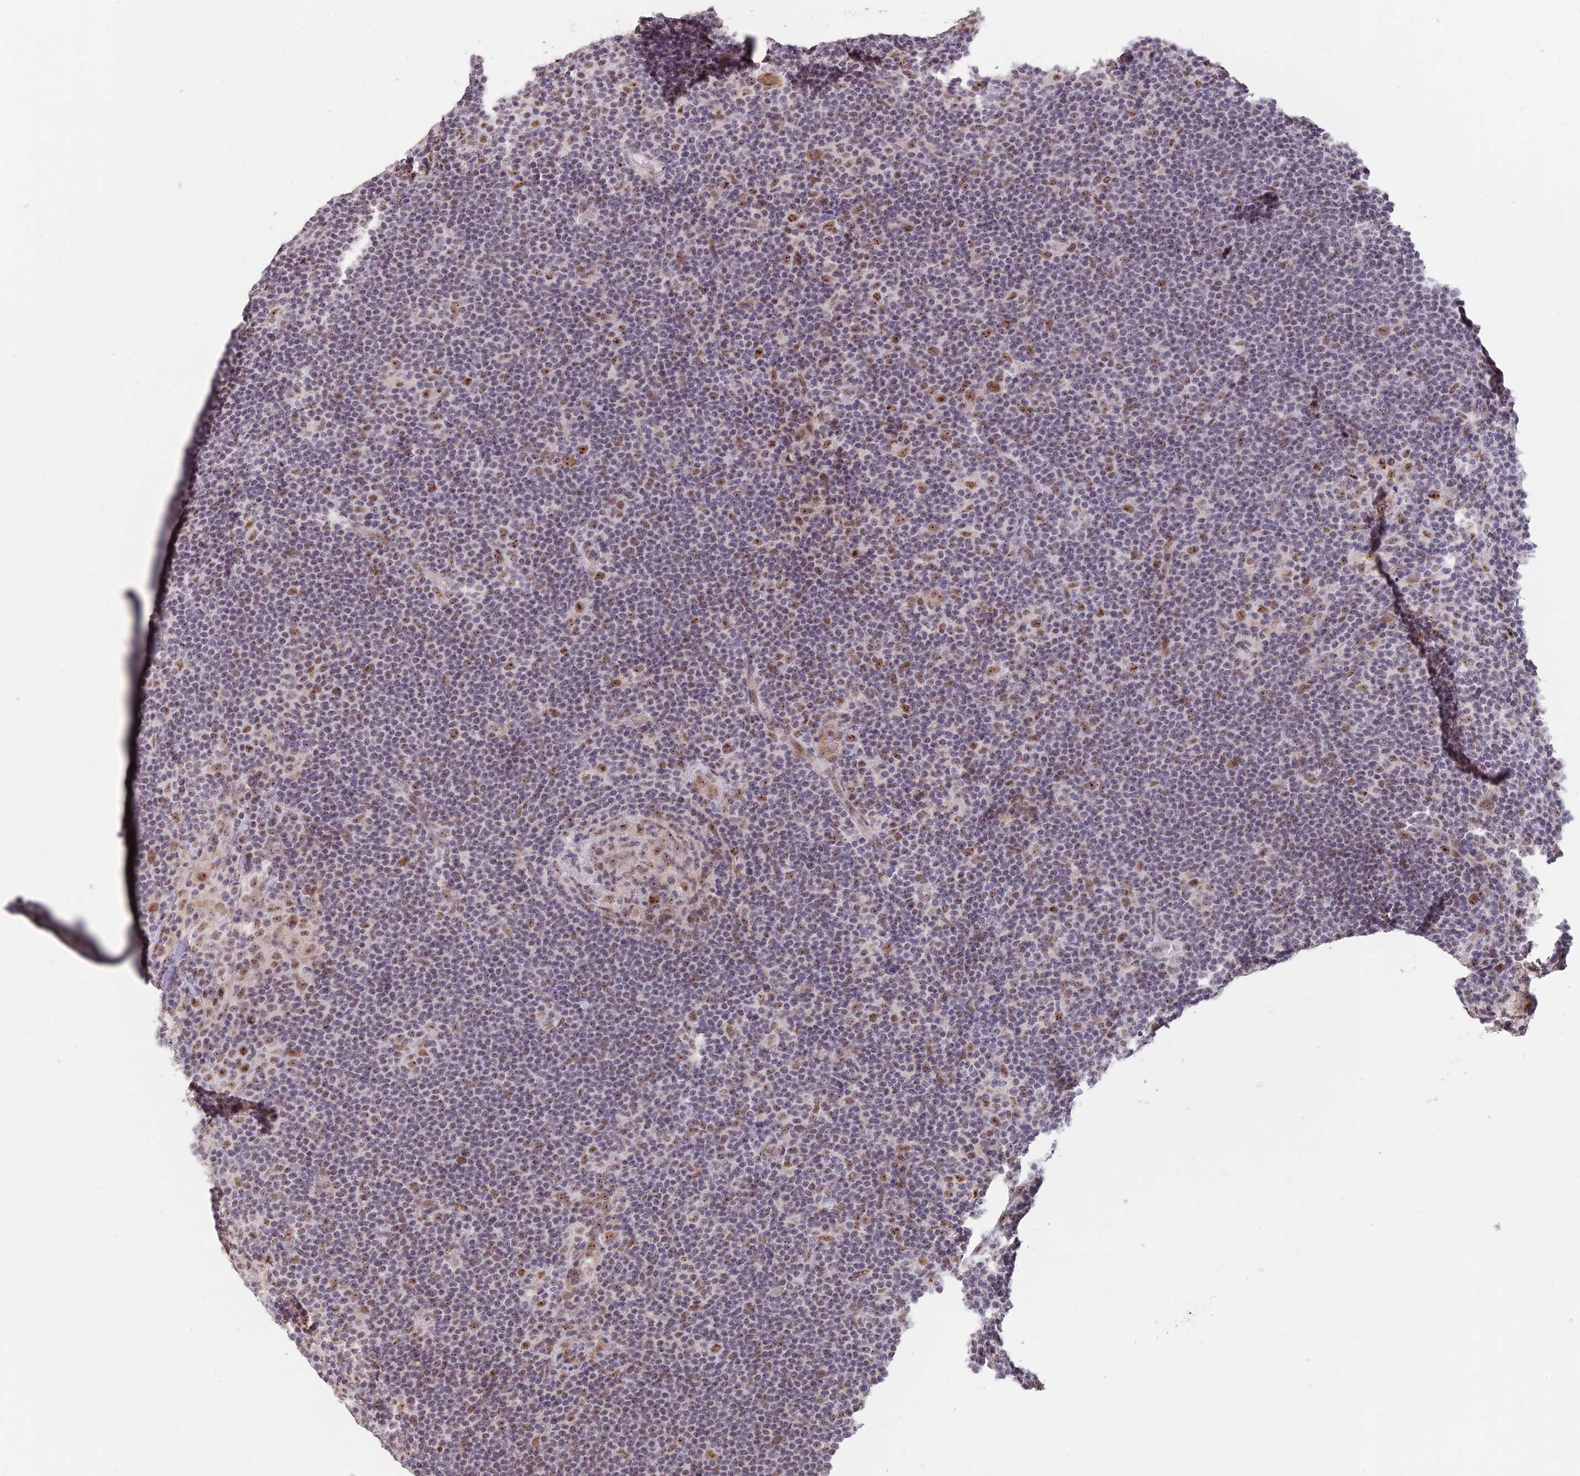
{"staining": {"intensity": "moderate", "quantity": ">75%", "location": "nuclear"}, "tissue": "lymphoma", "cell_type": "Tumor cells", "image_type": "cancer", "snomed": [{"axis": "morphology", "description": "Hodgkin's disease, NOS"}, {"axis": "topography", "description": "Lymph node"}], "caption": "Protein expression analysis of lymphoma demonstrates moderate nuclear staining in approximately >75% of tumor cells.", "gene": "POLR1G", "patient": {"sex": "female", "age": 57}}